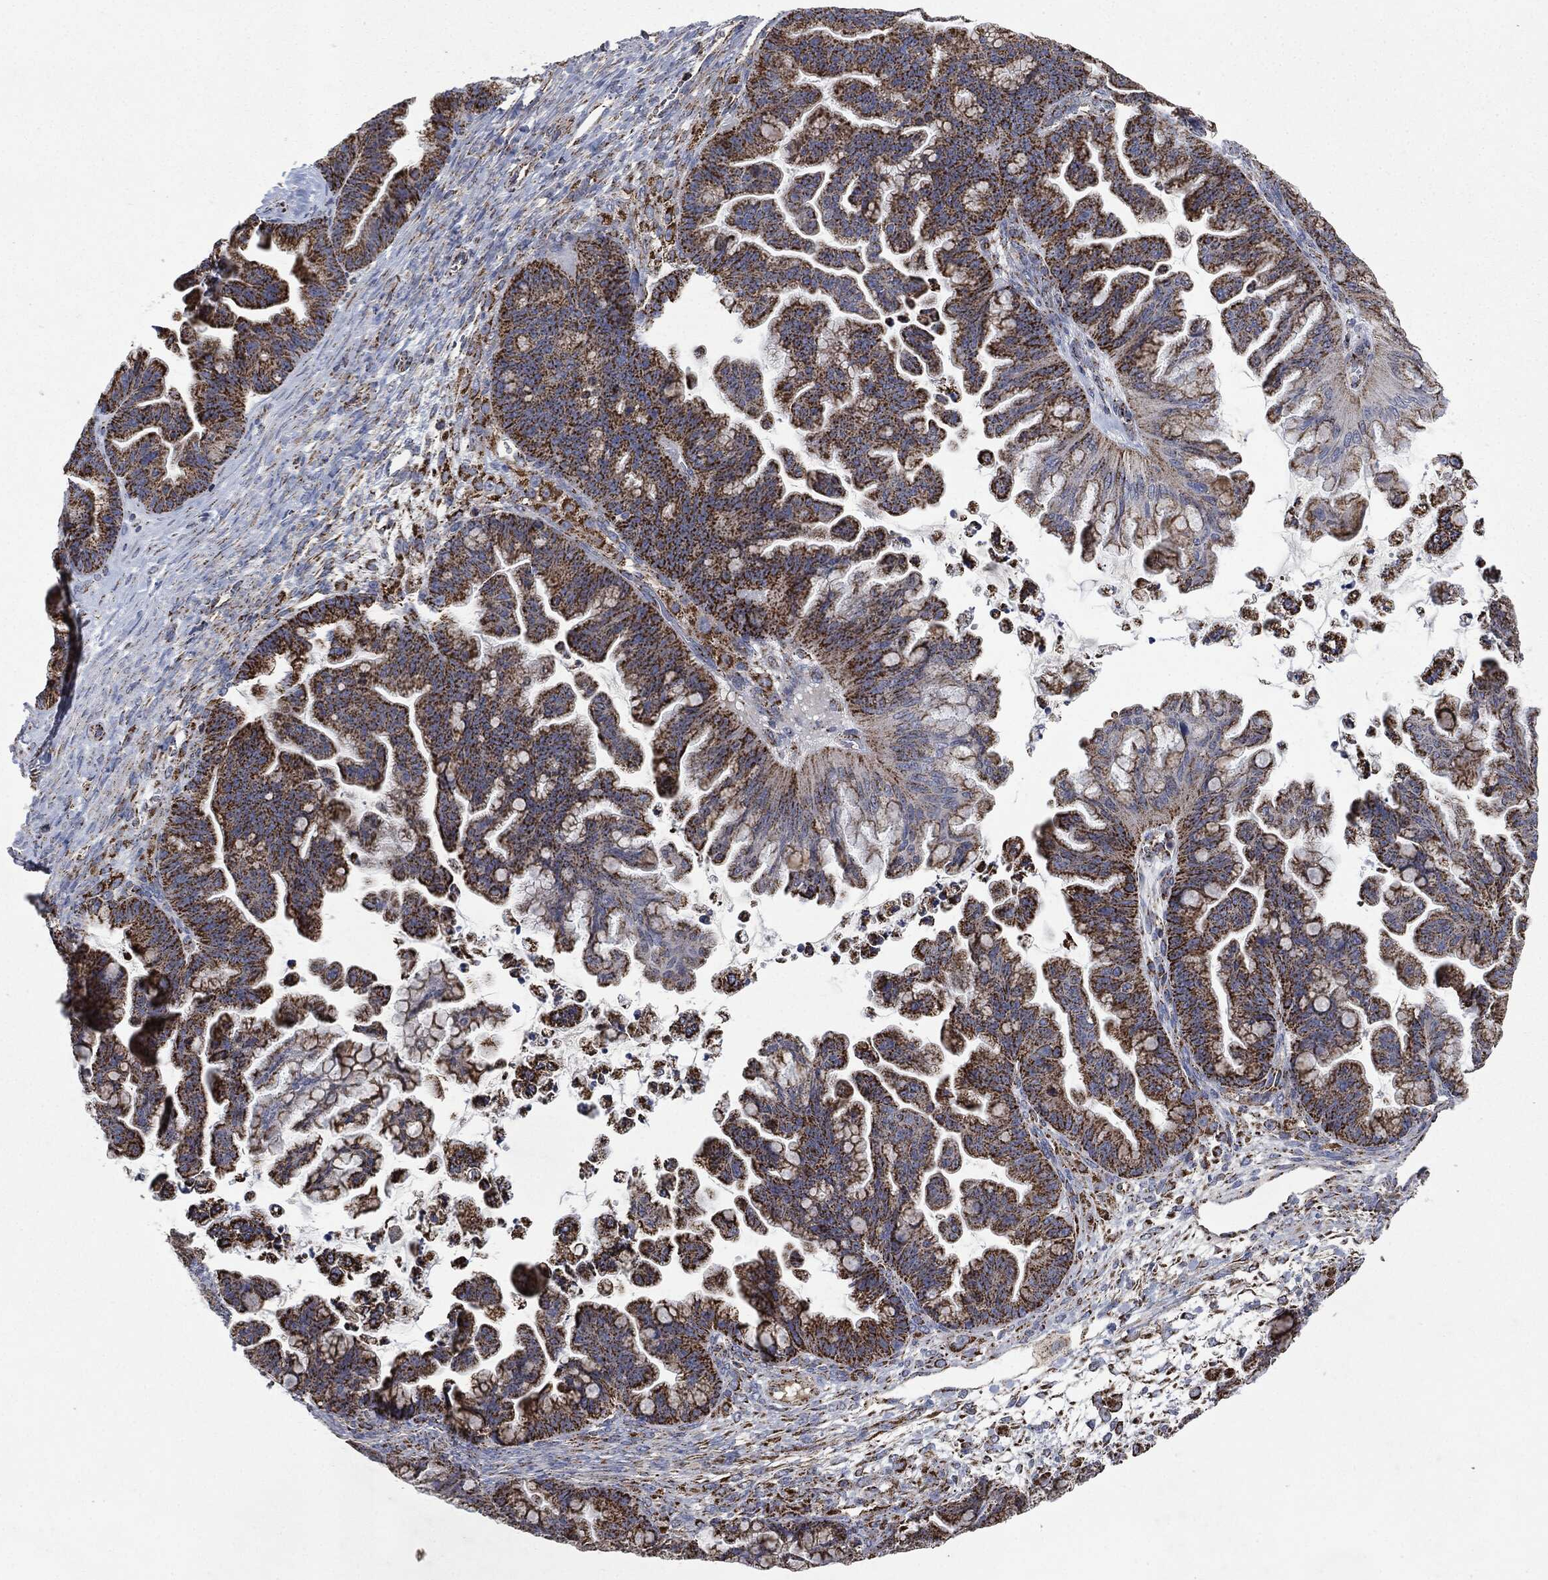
{"staining": {"intensity": "strong", "quantity": ">75%", "location": "cytoplasmic/membranous"}, "tissue": "ovarian cancer", "cell_type": "Tumor cells", "image_type": "cancer", "snomed": [{"axis": "morphology", "description": "Cystadenocarcinoma, mucinous, NOS"}, {"axis": "topography", "description": "Ovary"}], "caption": "High-power microscopy captured an immunohistochemistry micrograph of ovarian cancer, revealing strong cytoplasmic/membranous expression in approximately >75% of tumor cells.", "gene": "RYK", "patient": {"sex": "female", "age": 67}}